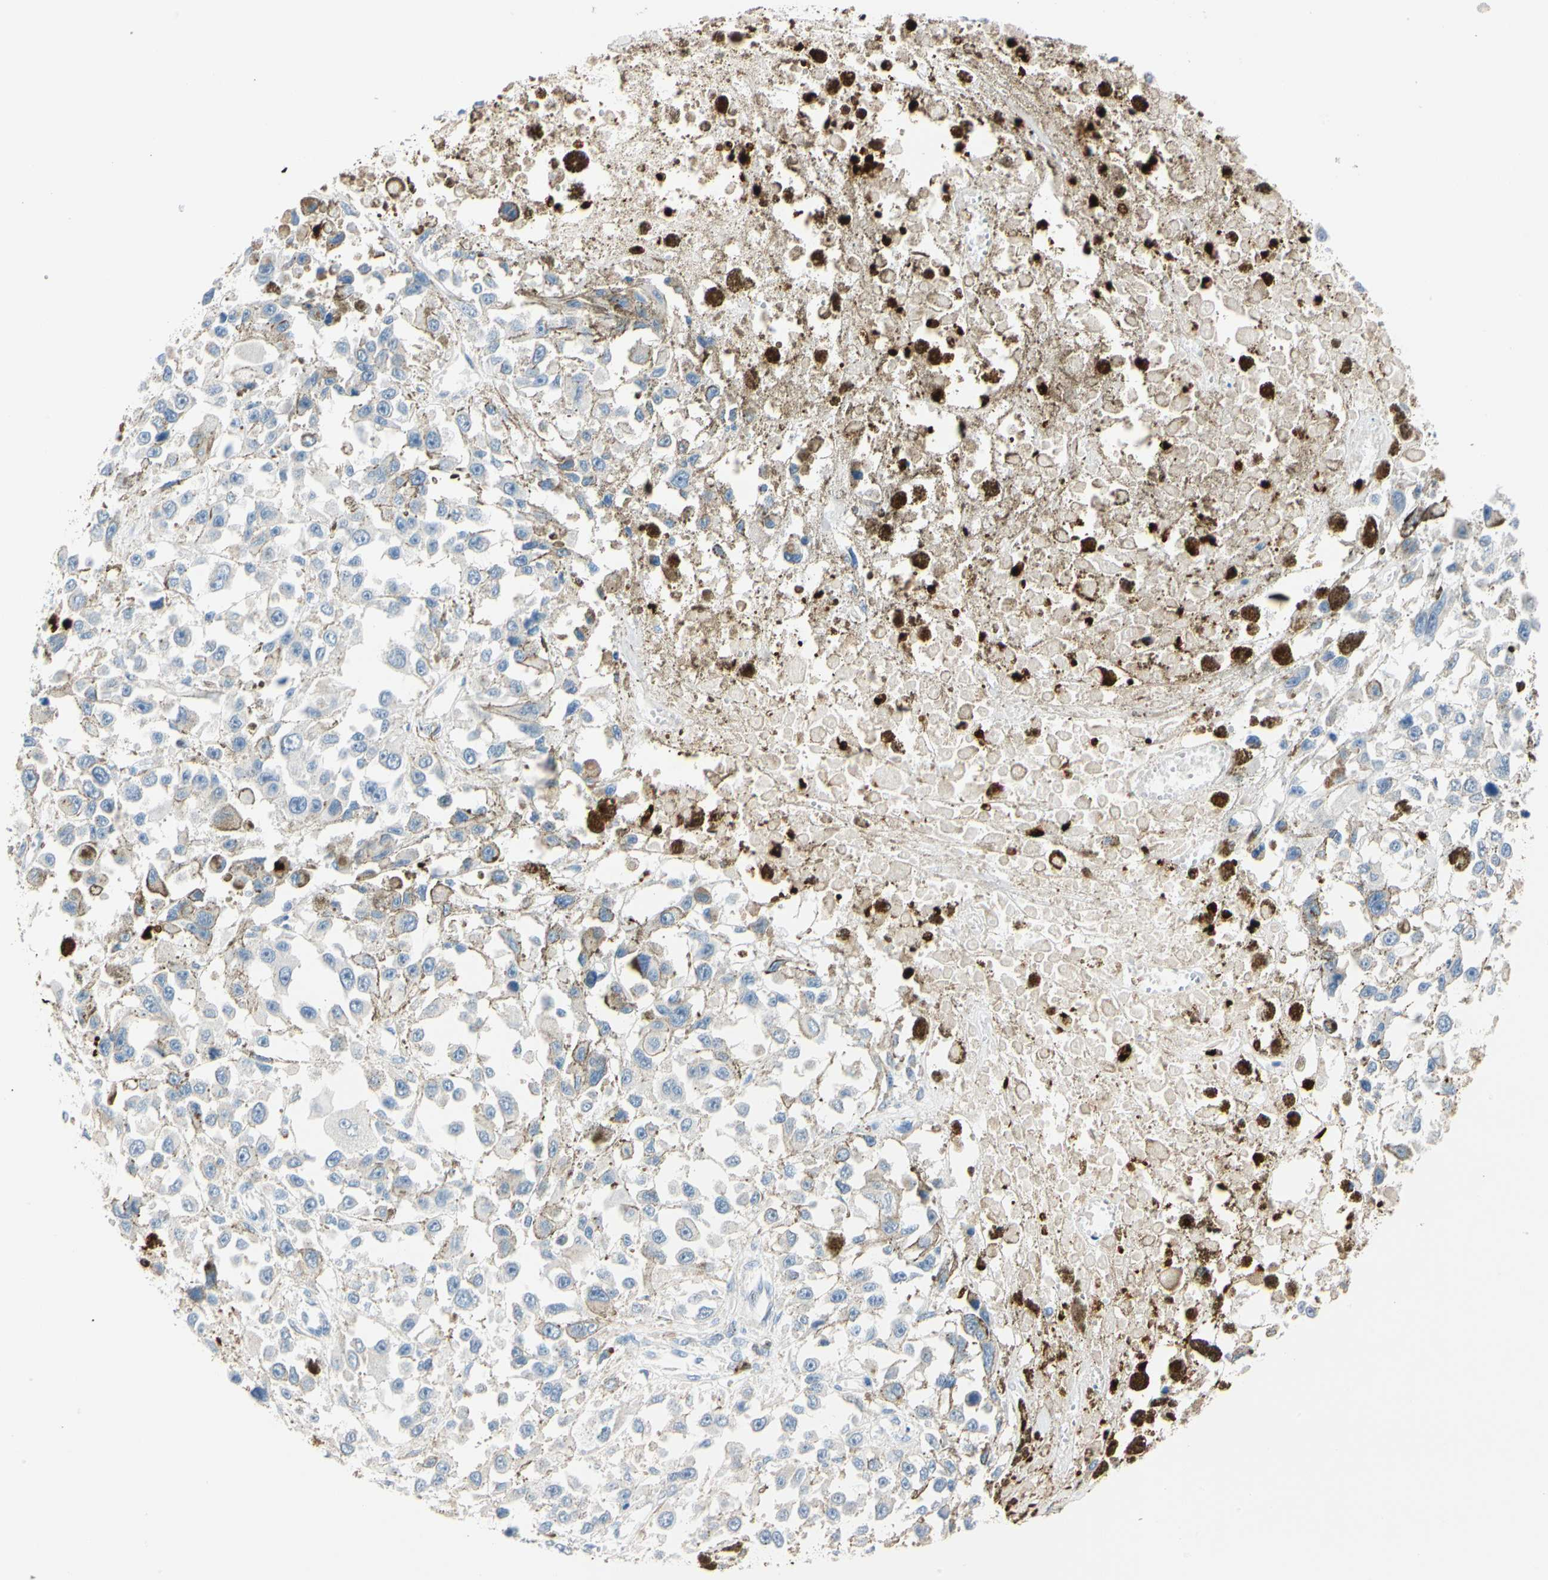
{"staining": {"intensity": "negative", "quantity": "none", "location": "none"}, "tissue": "melanoma", "cell_type": "Tumor cells", "image_type": "cancer", "snomed": [{"axis": "morphology", "description": "Malignant melanoma, Metastatic site"}, {"axis": "topography", "description": "Lymph node"}], "caption": "Tumor cells show no significant staining in melanoma.", "gene": "TRAF5", "patient": {"sex": "male", "age": 59}}